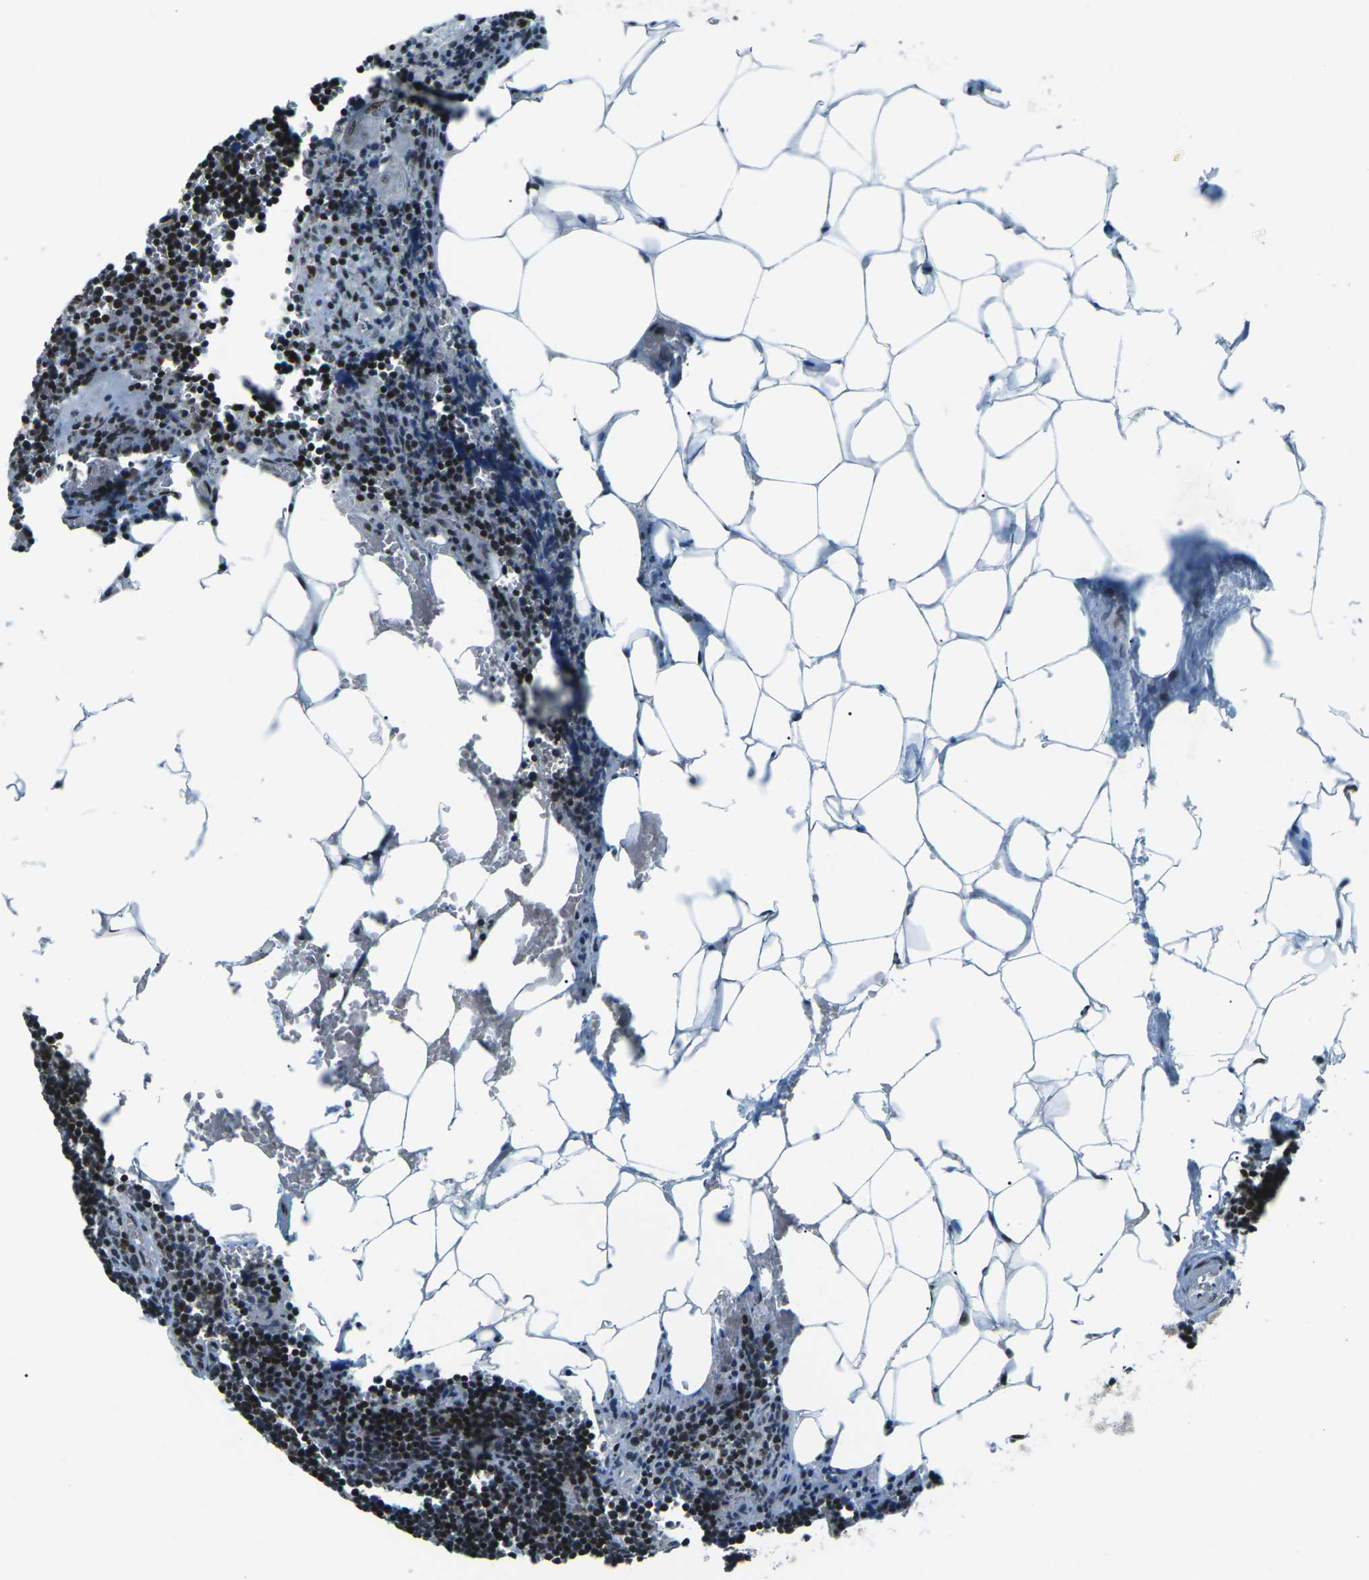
{"staining": {"intensity": "moderate", "quantity": "25%-75%", "location": "nuclear"}, "tissue": "lymph node", "cell_type": "Germinal center cells", "image_type": "normal", "snomed": [{"axis": "morphology", "description": "Normal tissue, NOS"}, {"axis": "topography", "description": "Lymph node"}], "caption": "Protein staining of unremarkable lymph node demonstrates moderate nuclear staining in about 25%-75% of germinal center cells.", "gene": "RBL2", "patient": {"sex": "male", "age": 33}}